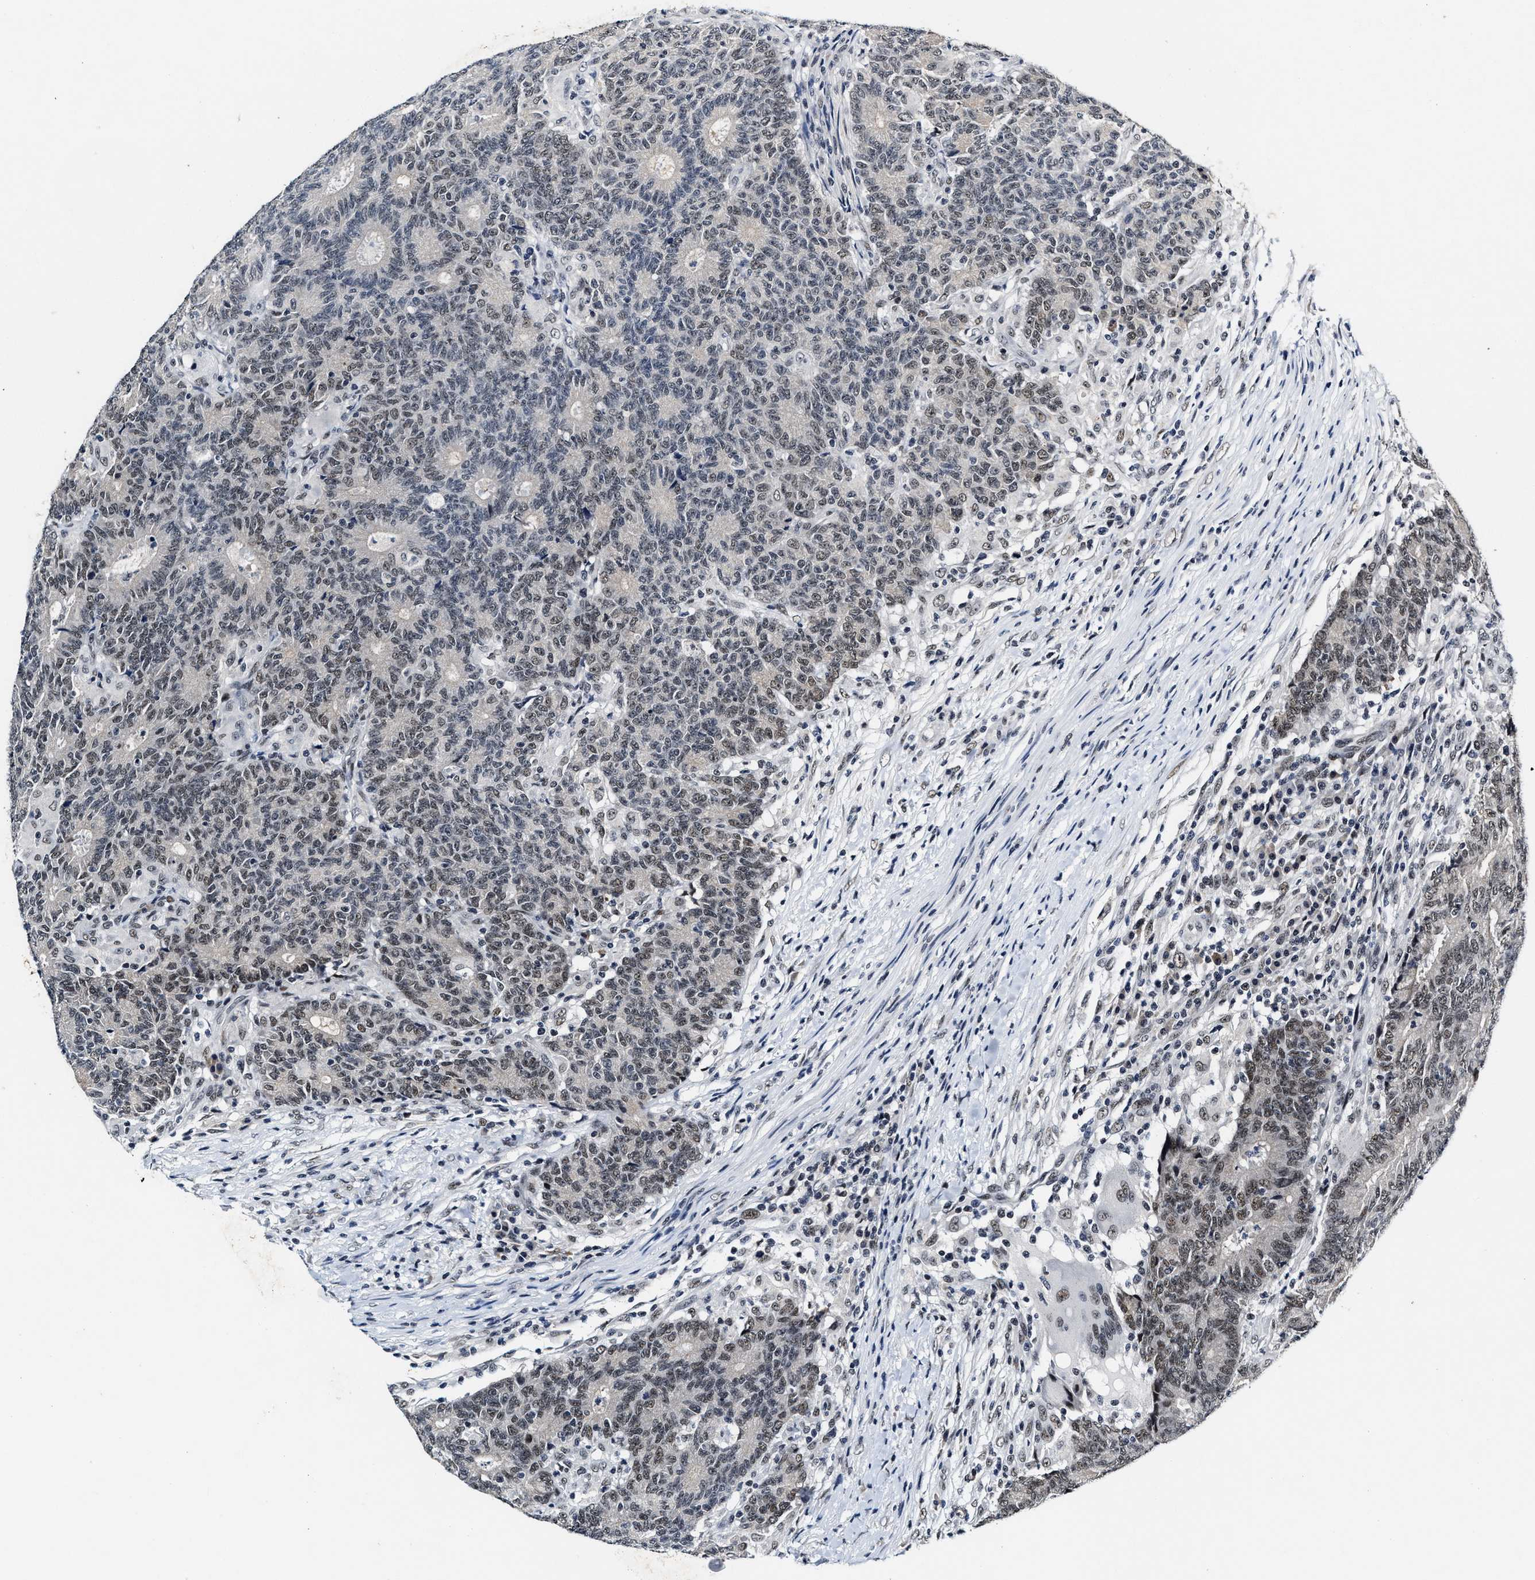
{"staining": {"intensity": "weak", "quantity": "25%-75%", "location": "nuclear"}, "tissue": "colorectal cancer", "cell_type": "Tumor cells", "image_type": "cancer", "snomed": [{"axis": "morphology", "description": "Normal tissue, NOS"}, {"axis": "morphology", "description": "Adenocarcinoma, NOS"}, {"axis": "topography", "description": "Colon"}], "caption": "Immunohistochemical staining of colorectal cancer displays low levels of weak nuclear expression in about 25%-75% of tumor cells.", "gene": "INIP", "patient": {"sex": "female", "age": 75}}